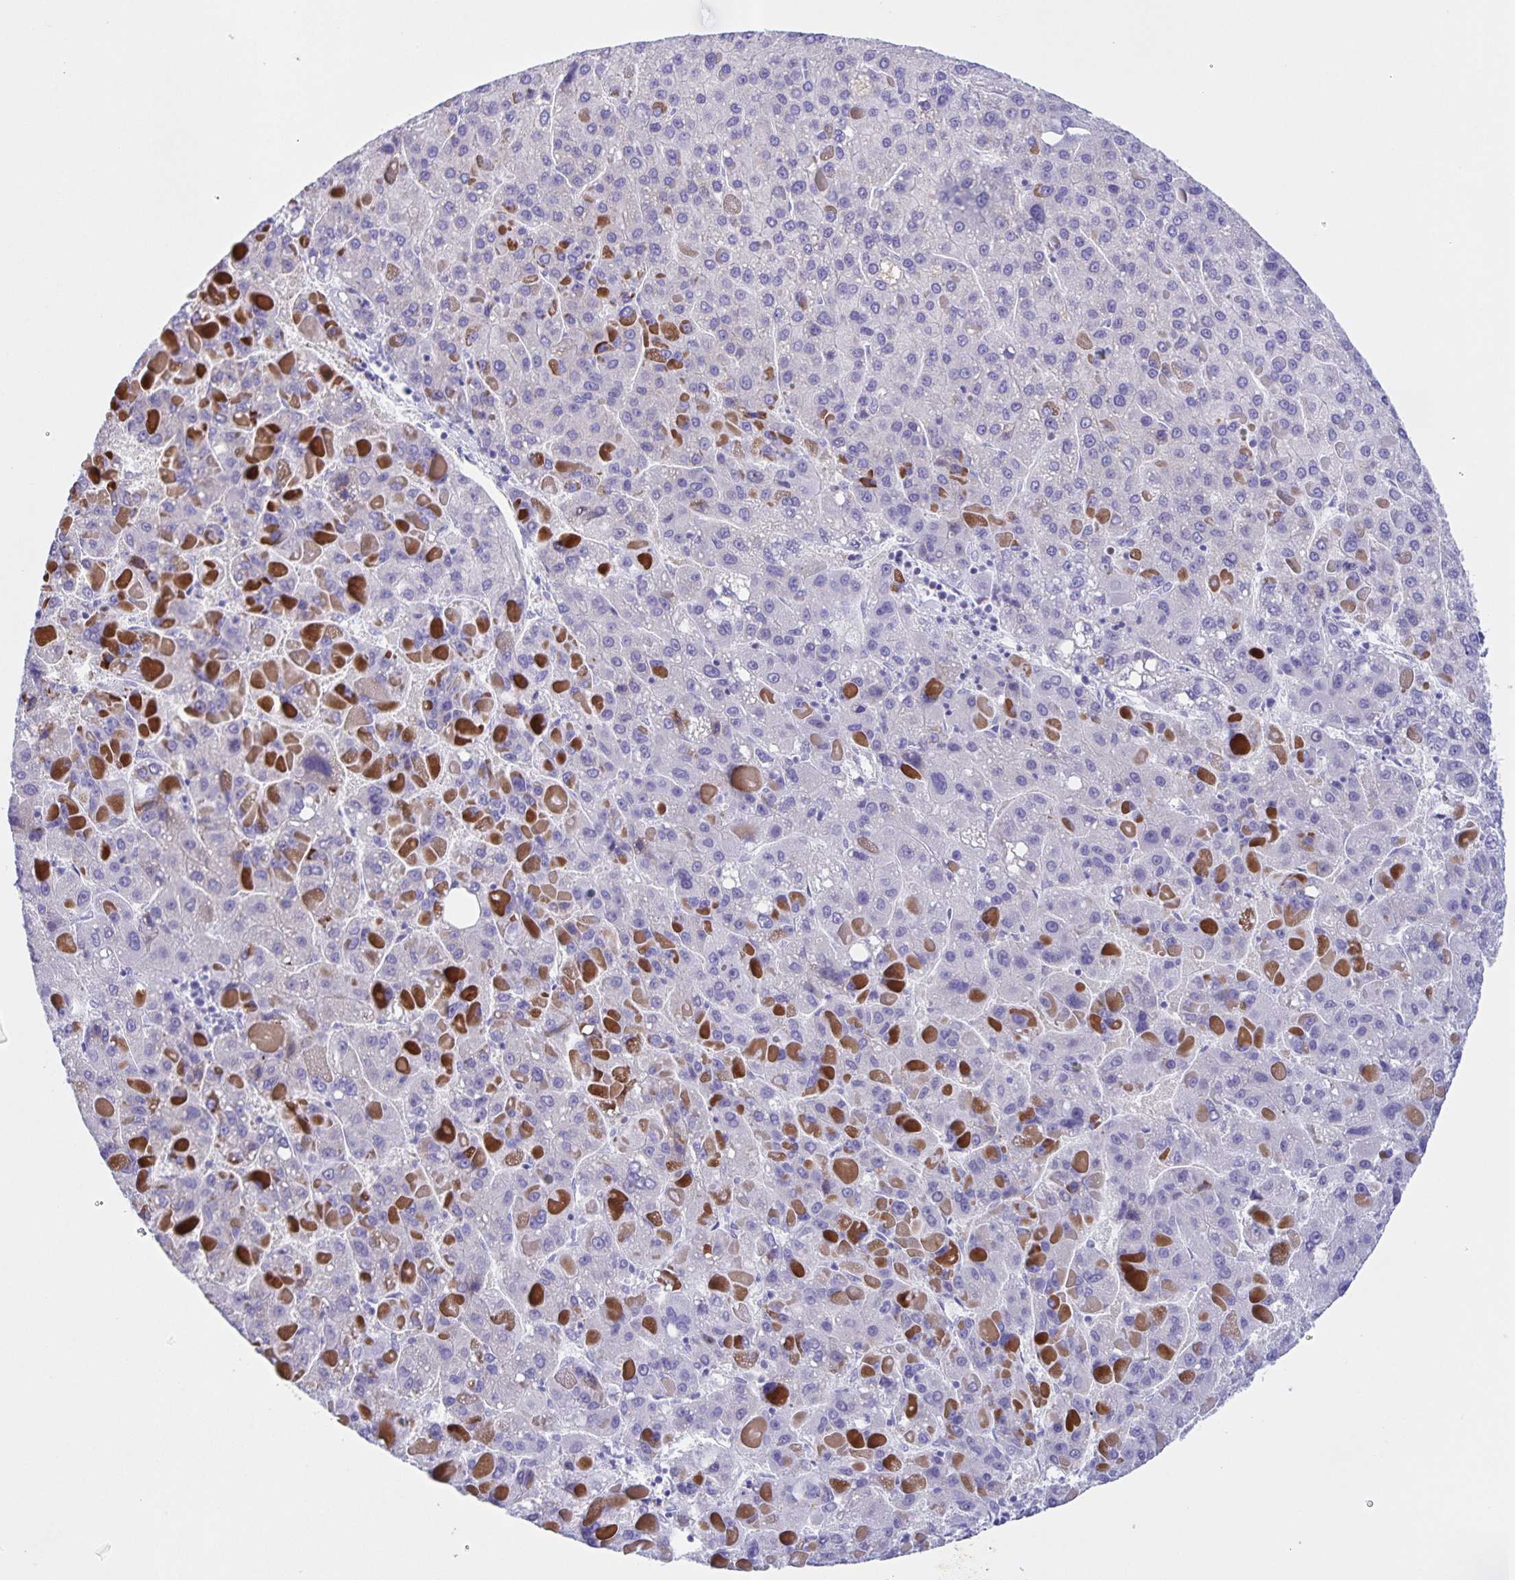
{"staining": {"intensity": "negative", "quantity": "none", "location": "none"}, "tissue": "liver cancer", "cell_type": "Tumor cells", "image_type": "cancer", "snomed": [{"axis": "morphology", "description": "Carcinoma, Hepatocellular, NOS"}, {"axis": "topography", "description": "Liver"}], "caption": "Immunohistochemical staining of human liver hepatocellular carcinoma reveals no significant expression in tumor cells.", "gene": "TGIF2LX", "patient": {"sex": "female", "age": 82}}